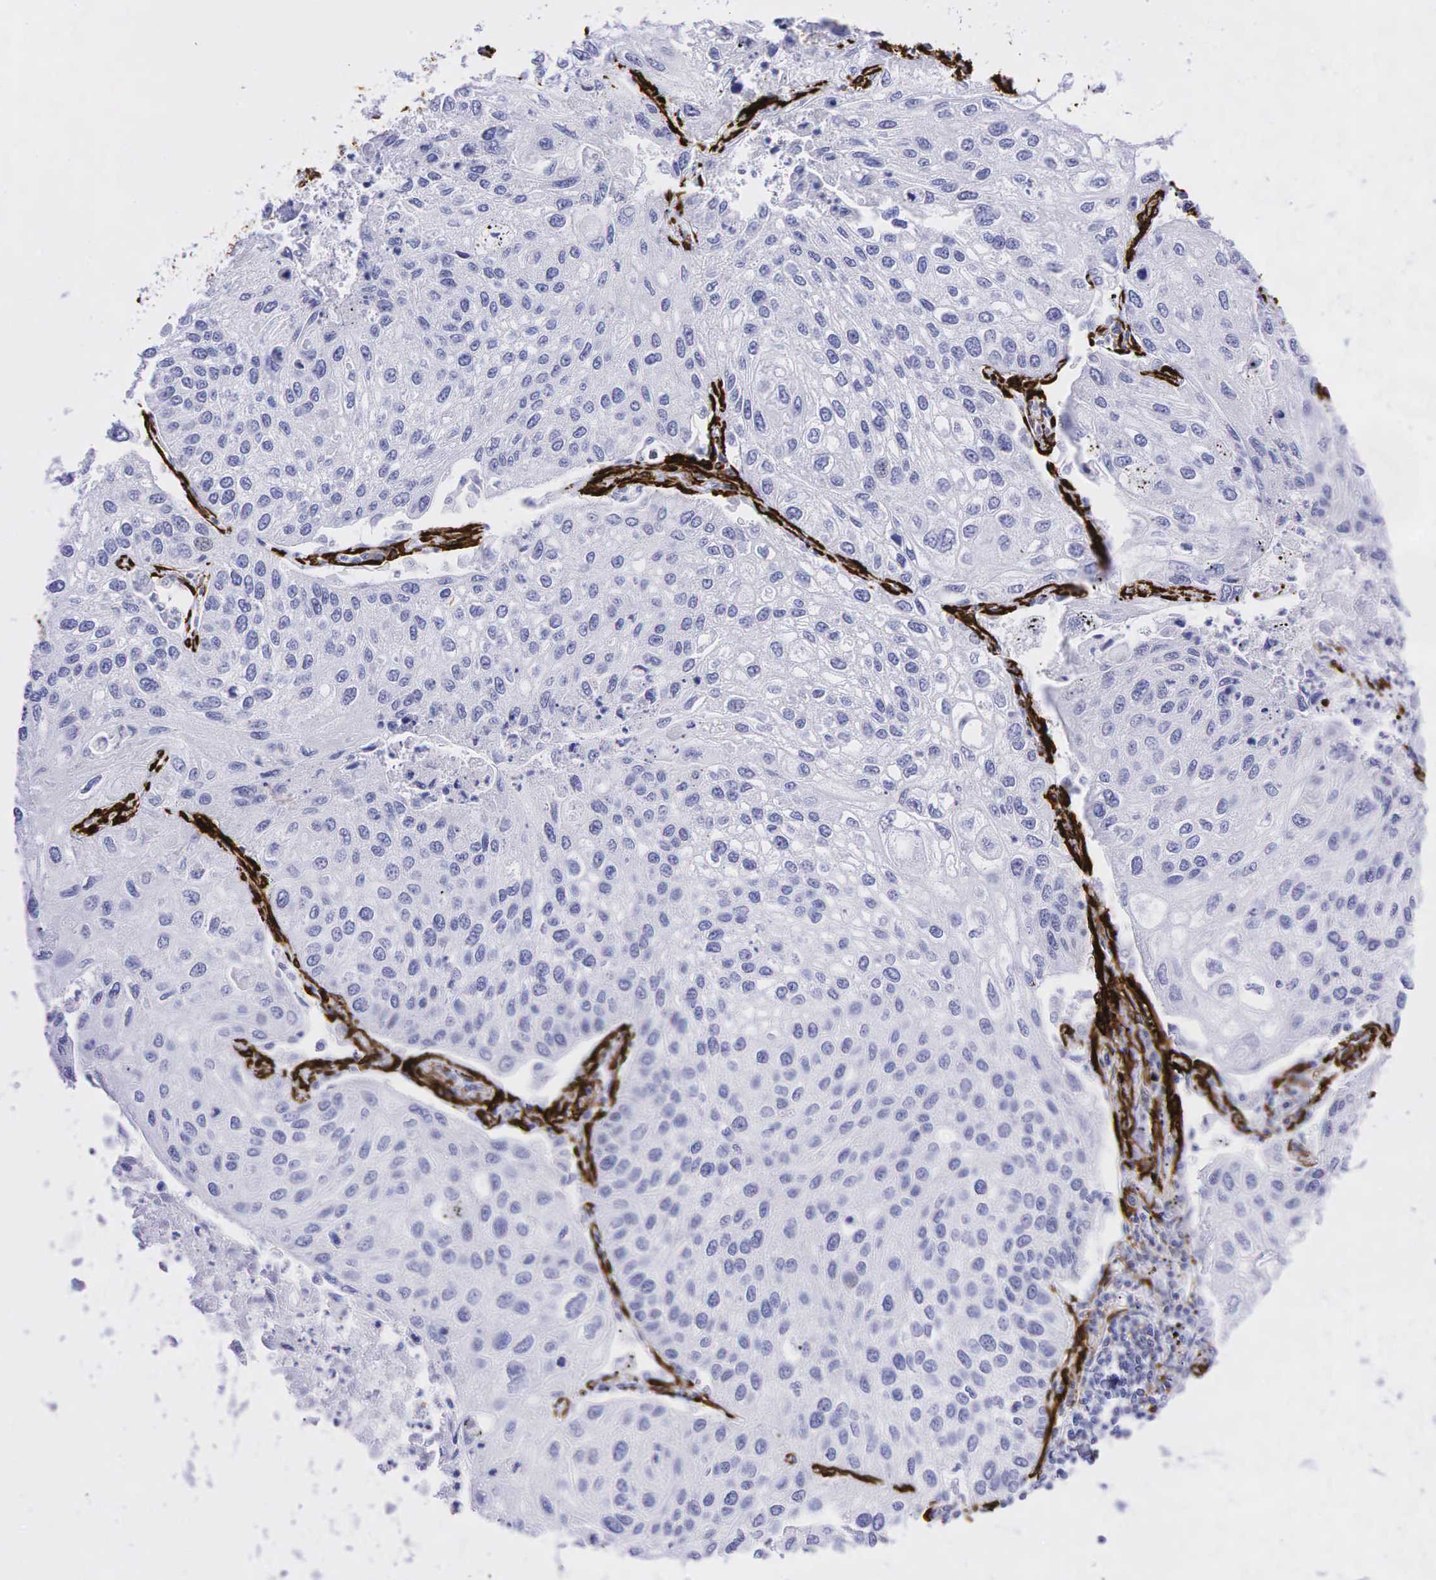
{"staining": {"intensity": "negative", "quantity": "none", "location": "none"}, "tissue": "lung cancer", "cell_type": "Tumor cells", "image_type": "cancer", "snomed": [{"axis": "morphology", "description": "Squamous cell carcinoma, NOS"}, {"axis": "topography", "description": "Lung"}], "caption": "High power microscopy histopathology image of an immunohistochemistry histopathology image of lung cancer (squamous cell carcinoma), revealing no significant expression in tumor cells.", "gene": "ACTA2", "patient": {"sex": "male", "age": 75}}